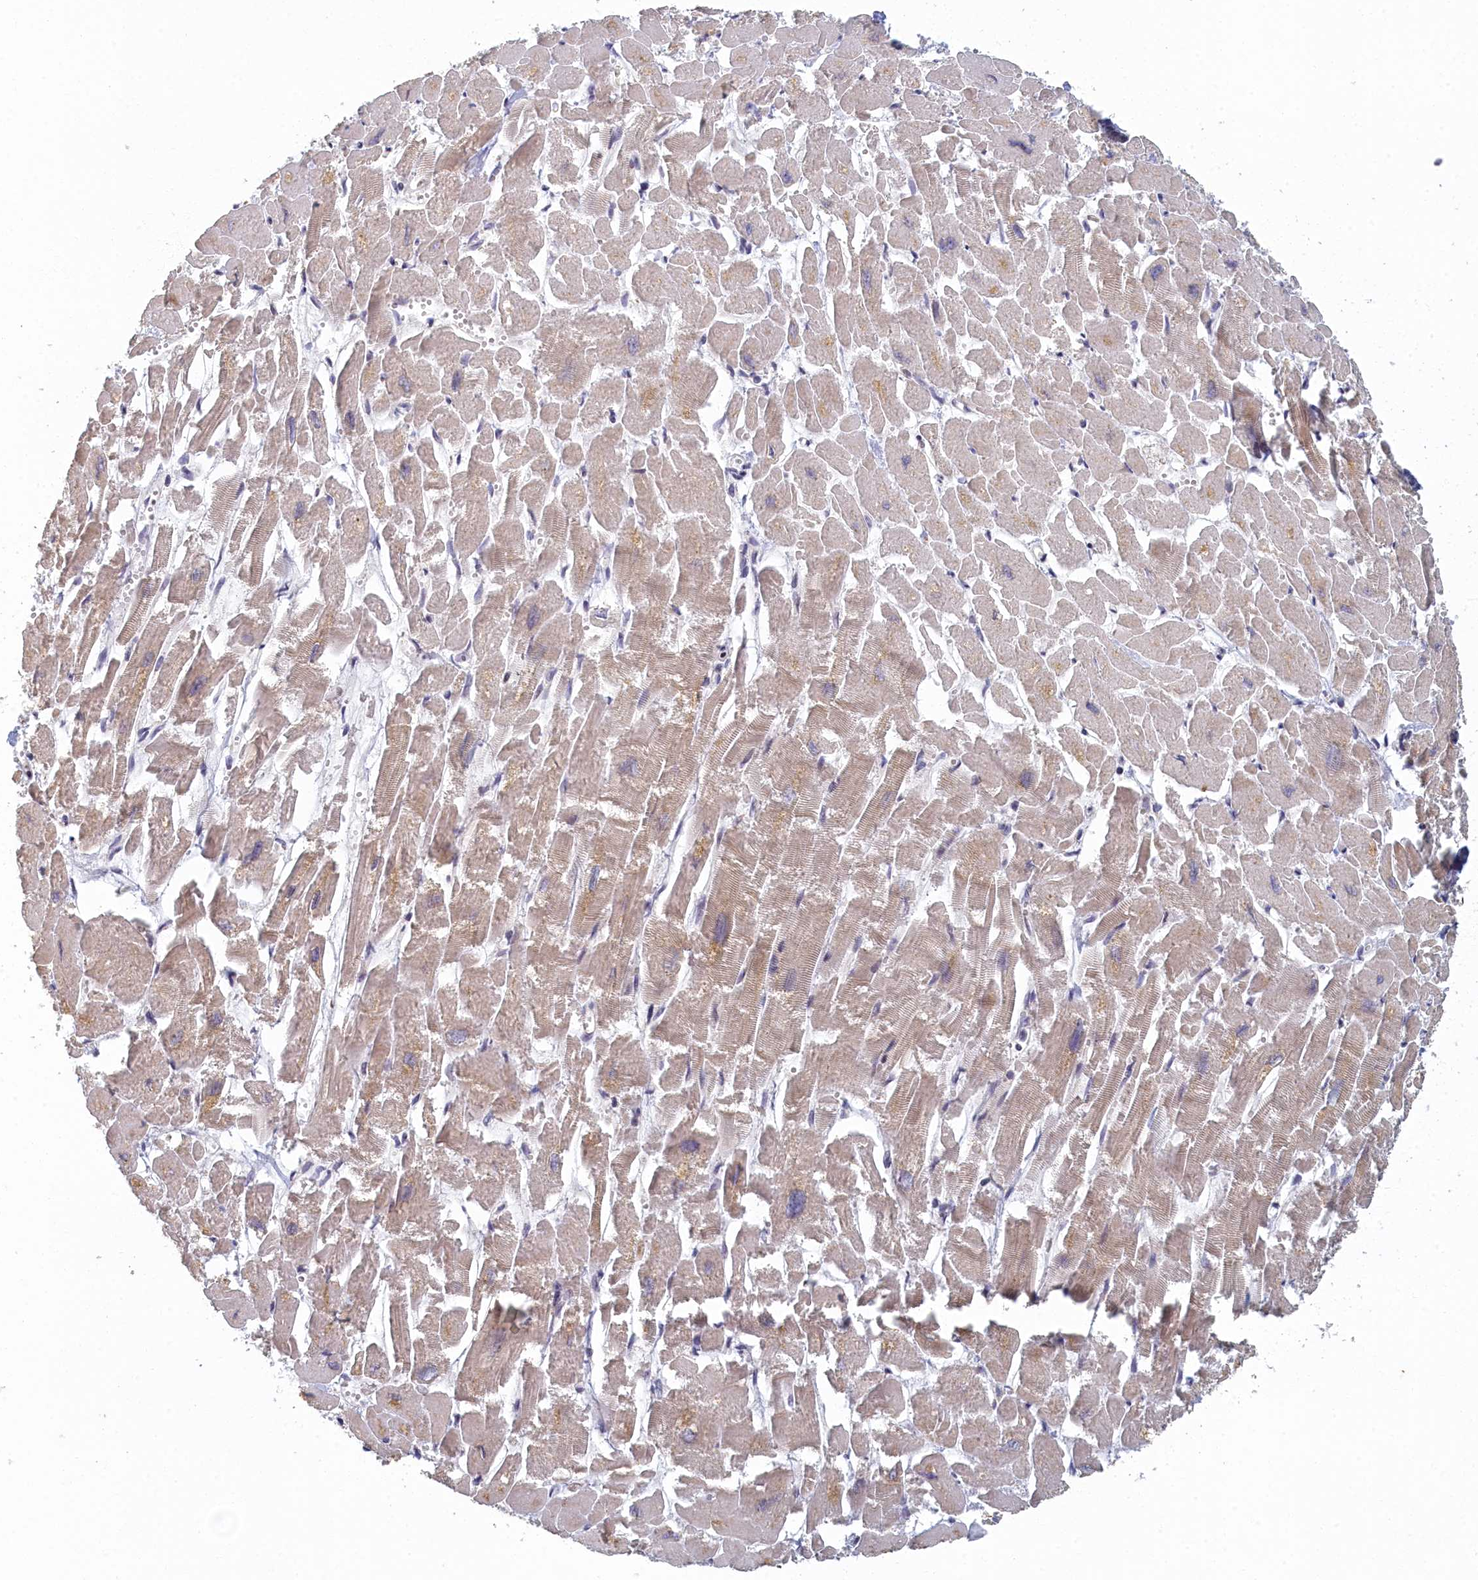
{"staining": {"intensity": "weak", "quantity": "<25%", "location": "cytoplasmic/membranous"}, "tissue": "heart muscle", "cell_type": "Cardiomyocytes", "image_type": "normal", "snomed": [{"axis": "morphology", "description": "Normal tissue, NOS"}, {"axis": "topography", "description": "Heart"}], "caption": "Cardiomyocytes show no significant protein positivity in normal heart muscle.", "gene": "DNAJC17", "patient": {"sex": "male", "age": 54}}